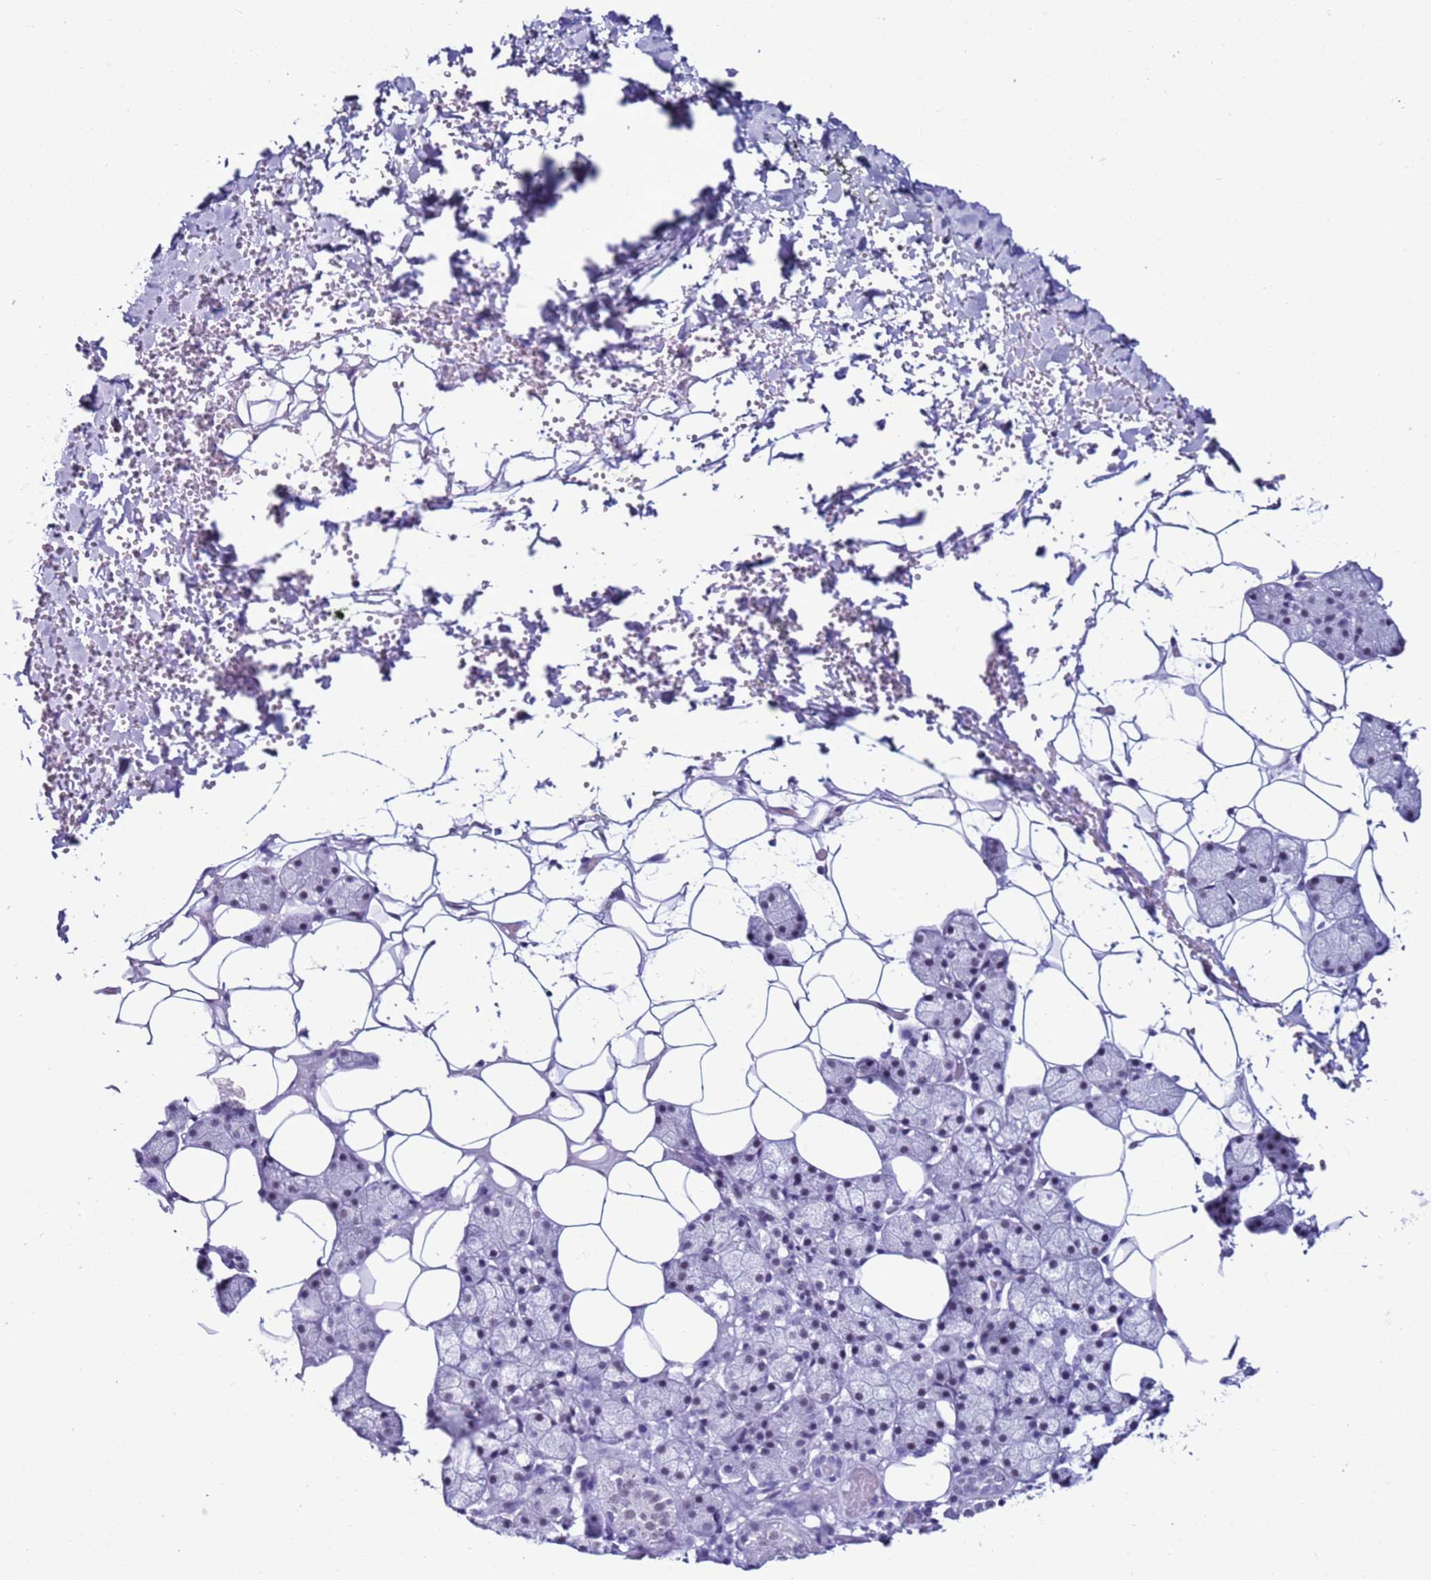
{"staining": {"intensity": "negative", "quantity": "none", "location": "none"}, "tissue": "salivary gland", "cell_type": "Glandular cells", "image_type": "normal", "snomed": [{"axis": "morphology", "description": "Normal tissue, NOS"}, {"axis": "topography", "description": "Salivary gland"}], "caption": "IHC photomicrograph of benign salivary gland: salivary gland stained with DAB (3,3'-diaminobenzidine) shows no significant protein positivity in glandular cells.", "gene": "DHX15", "patient": {"sex": "female", "age": 33}}